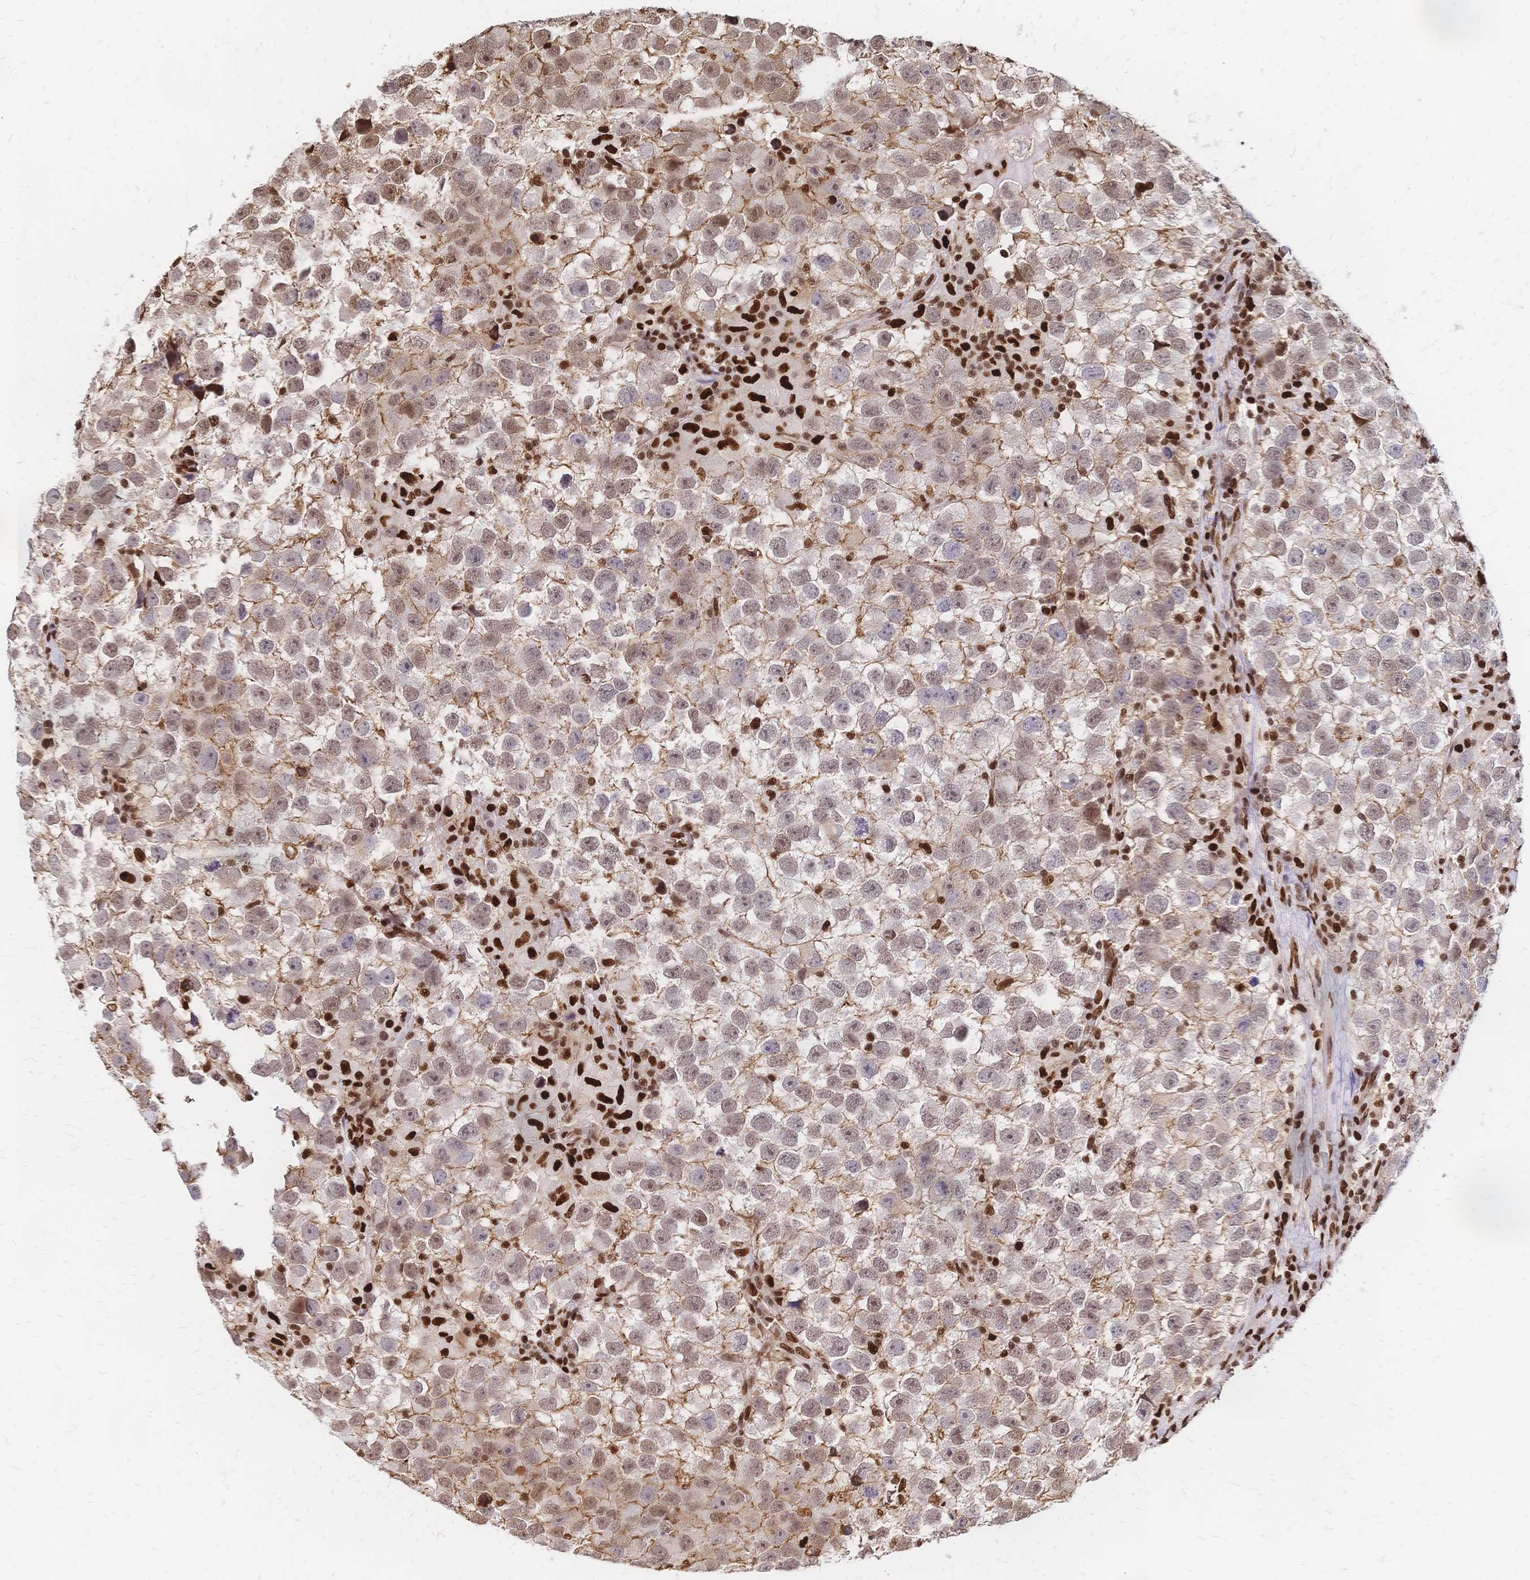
{"staining": {"intensity": "weak", "quantity": "25%-75%", "location": "cytoplasmic/membranous,nuclear"}, "tissue": "testis cancer", "cell_type": "Tumor cells", "image_type": "cancer", "snomed": [{"axis": "morphology", "description": "Seminoma, NOS"}, {"axis": "topography", "description": "Testis"}], "caption": "Approximately 25%-75% of tumor cells in human seminoma (testis) show weak cytoplasmic/membranous and nuclear protein expression as visualized by brown immunohistochemical staining.", "gene": "HDGF", "patient": {"sex": "male", "age": 26}}